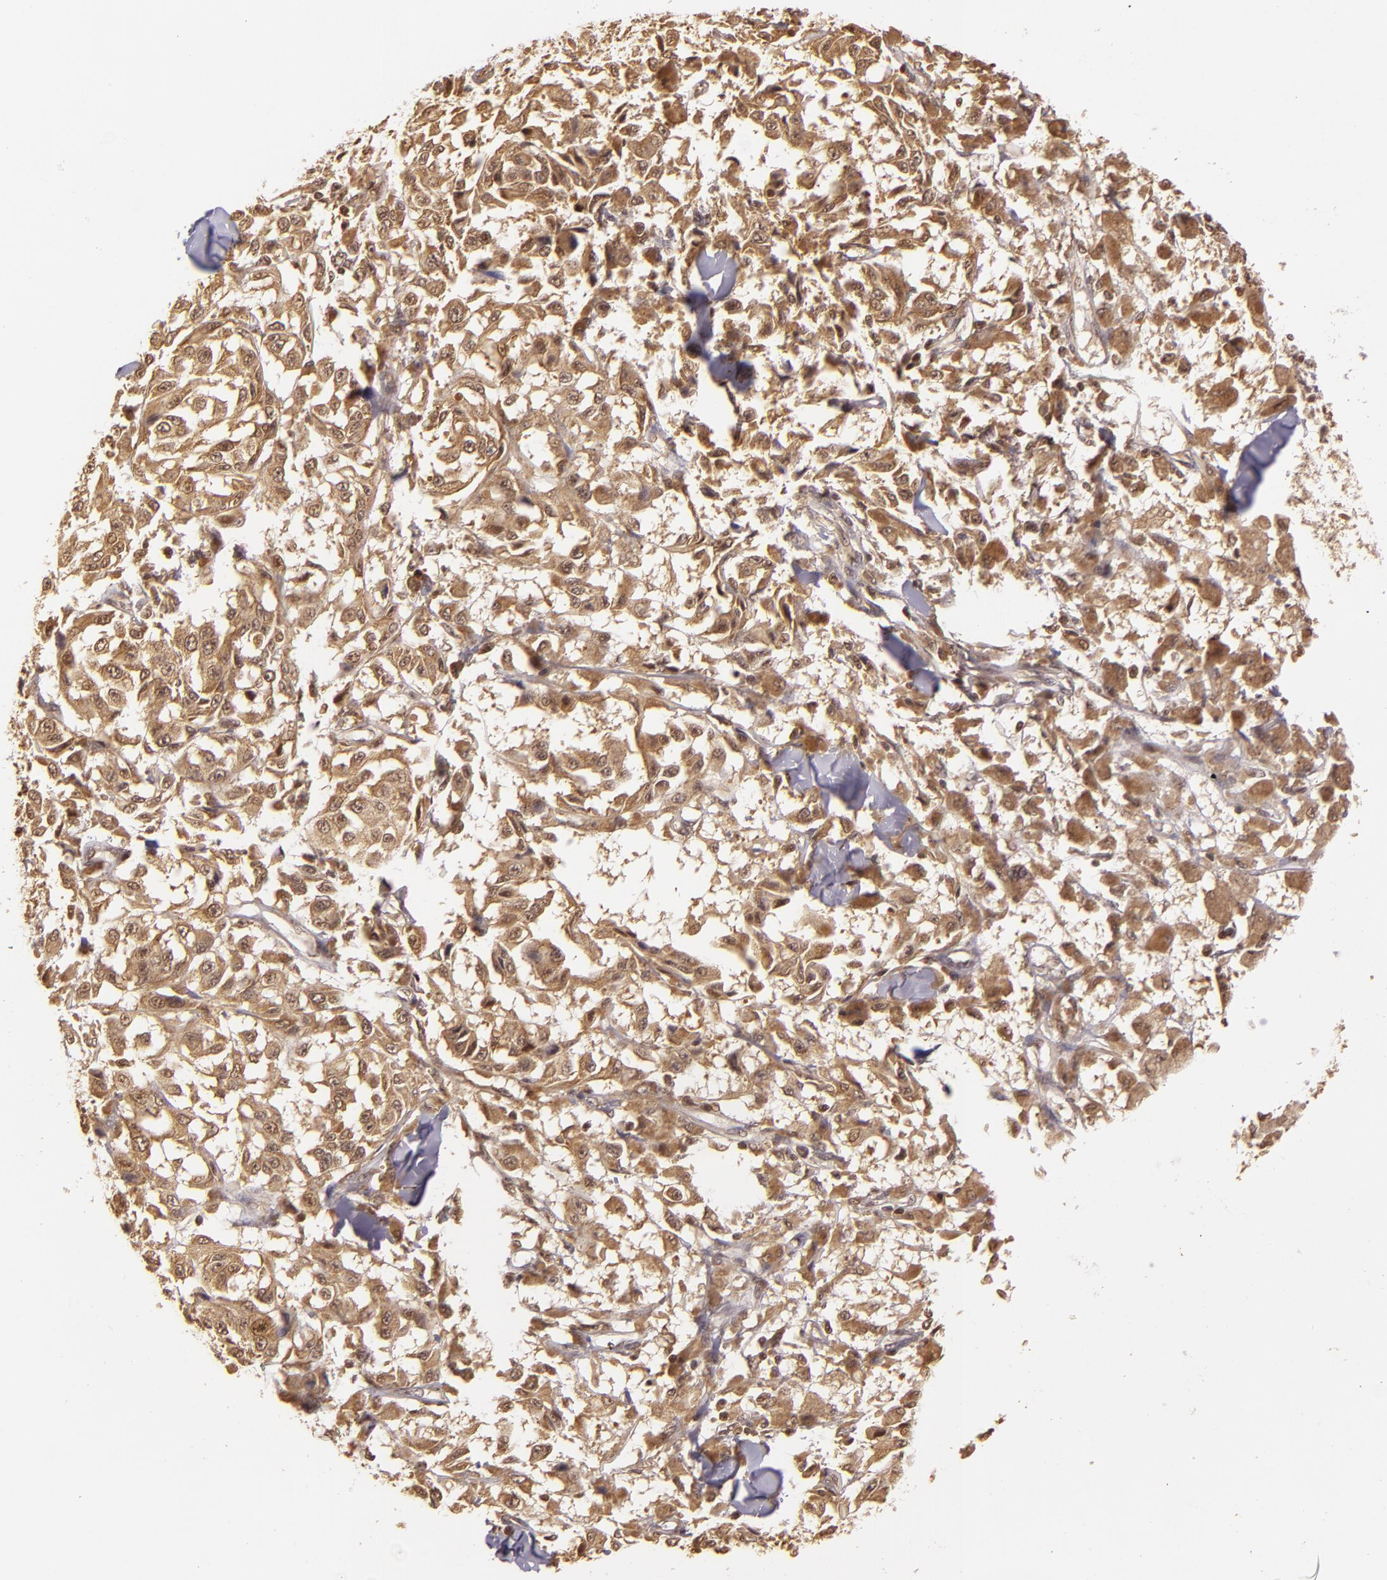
{"staining": {"intensity": "moderate", "quantity": ">75%", "location": "cytoplasmic/membranous"}, "tissue": "melanoma", "cell_type": "Tumor cells", "image_type": "cancer", "snomed": [{"axis": "morphology", "description": "Malignant melanoma, NOS"}, {"axis": "topography", "description": "Skin"}], "caption": "This micrograph reveals immunohistochemistry (IHC) staining of human malignant melanoma, with medium moderate cytoplasmic/membranous staining in approximately >75% of tumor cells.", "gene": "TXNRD2", "patient": {"sex": "female", "age": 64}}